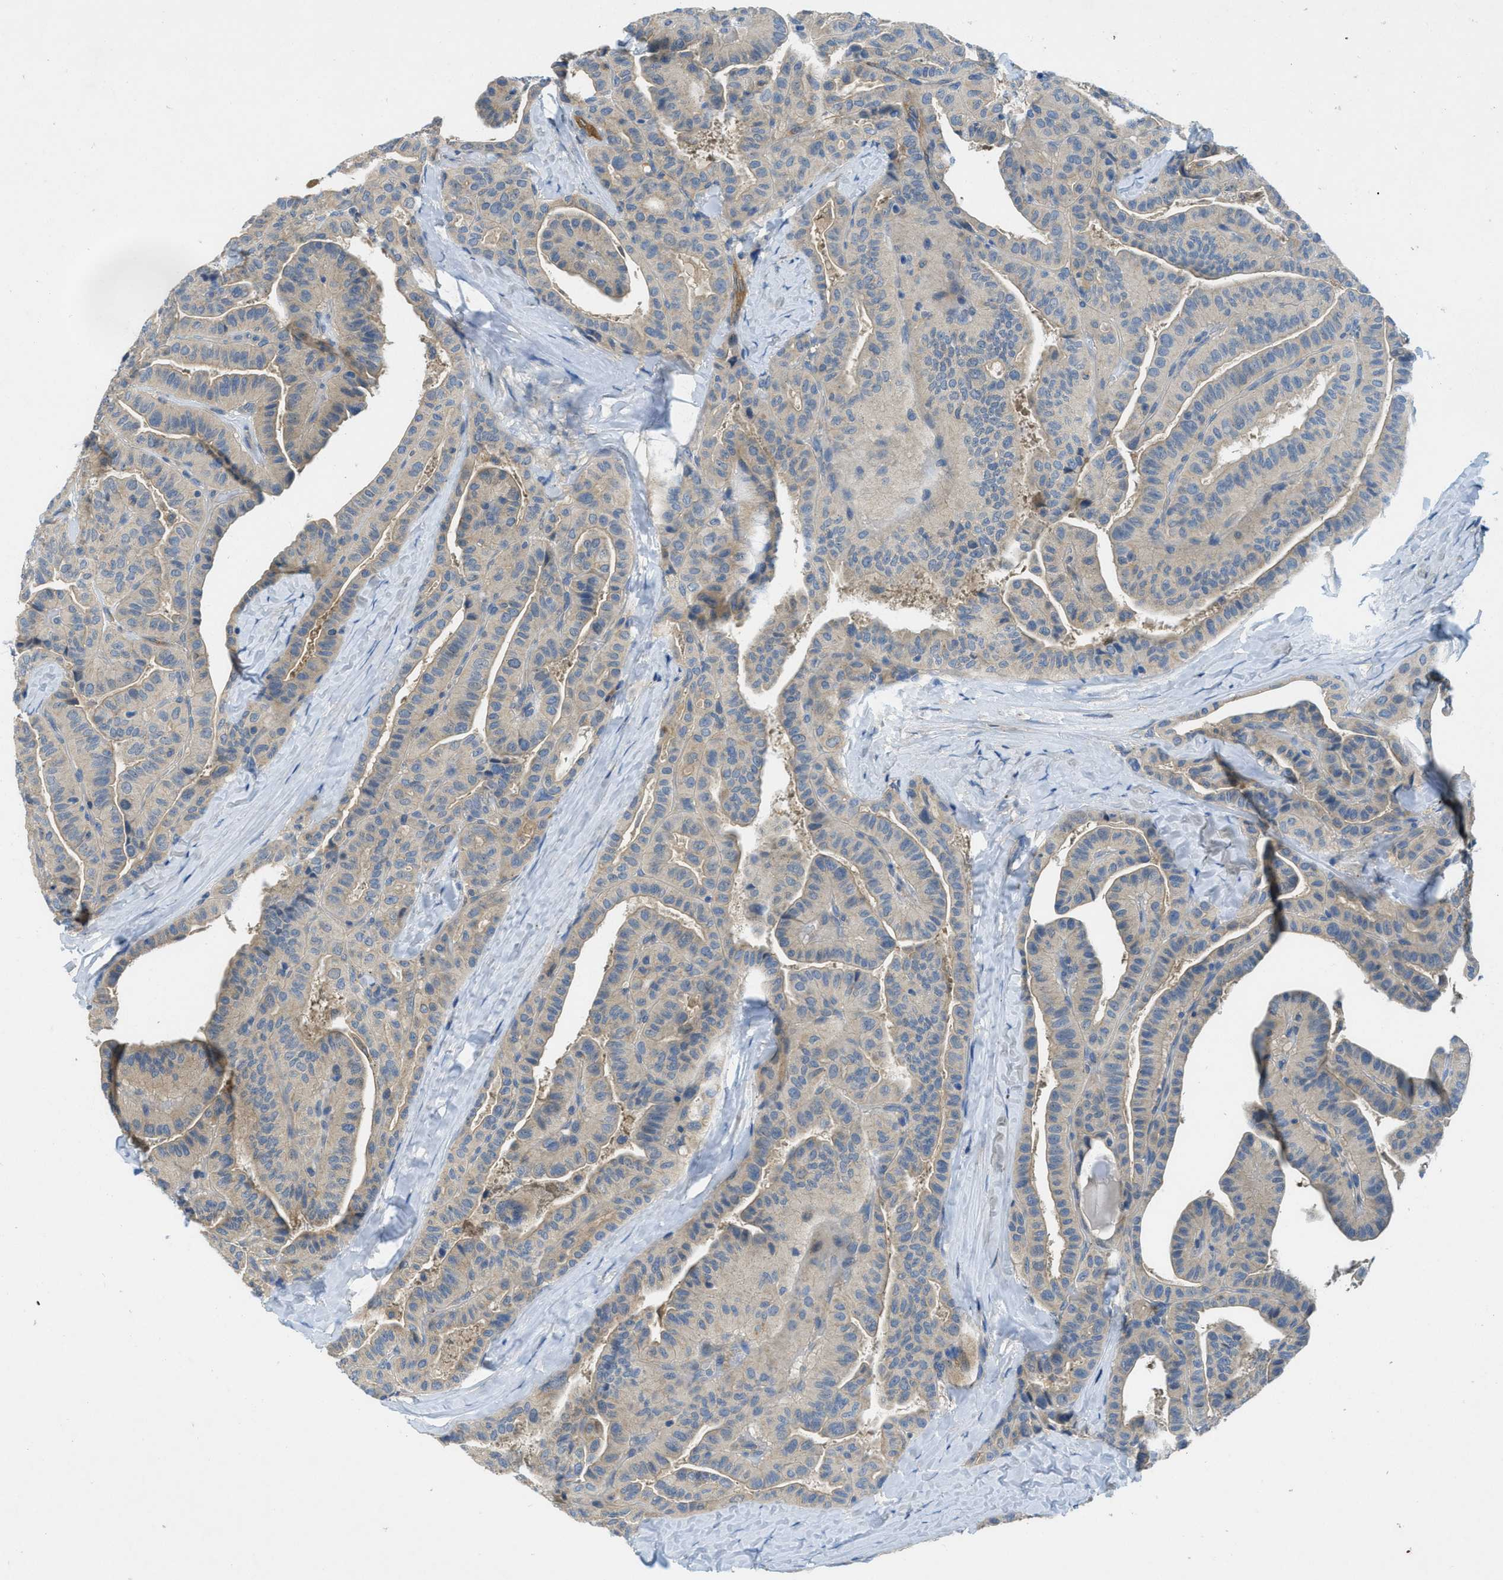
{"staining": {"intensity": "negative", "quantity": "none", "location": "none"}, "tissue": "thyroid cancer", "cell_type": "Tumor cells", "image_type": "cancer", "snomed": [{"axis": "morphology", "description": "Papillary adenocarcinoma, NOS"}, {"axis": "topography", "description": "Thyroid gland"}], "caption": "Tumor cells show no significant staining in thyroid cancer (papillary adenocarcinoma).", "gene": "RIPK2", "patient": {"sex": "male", "age": 77}}